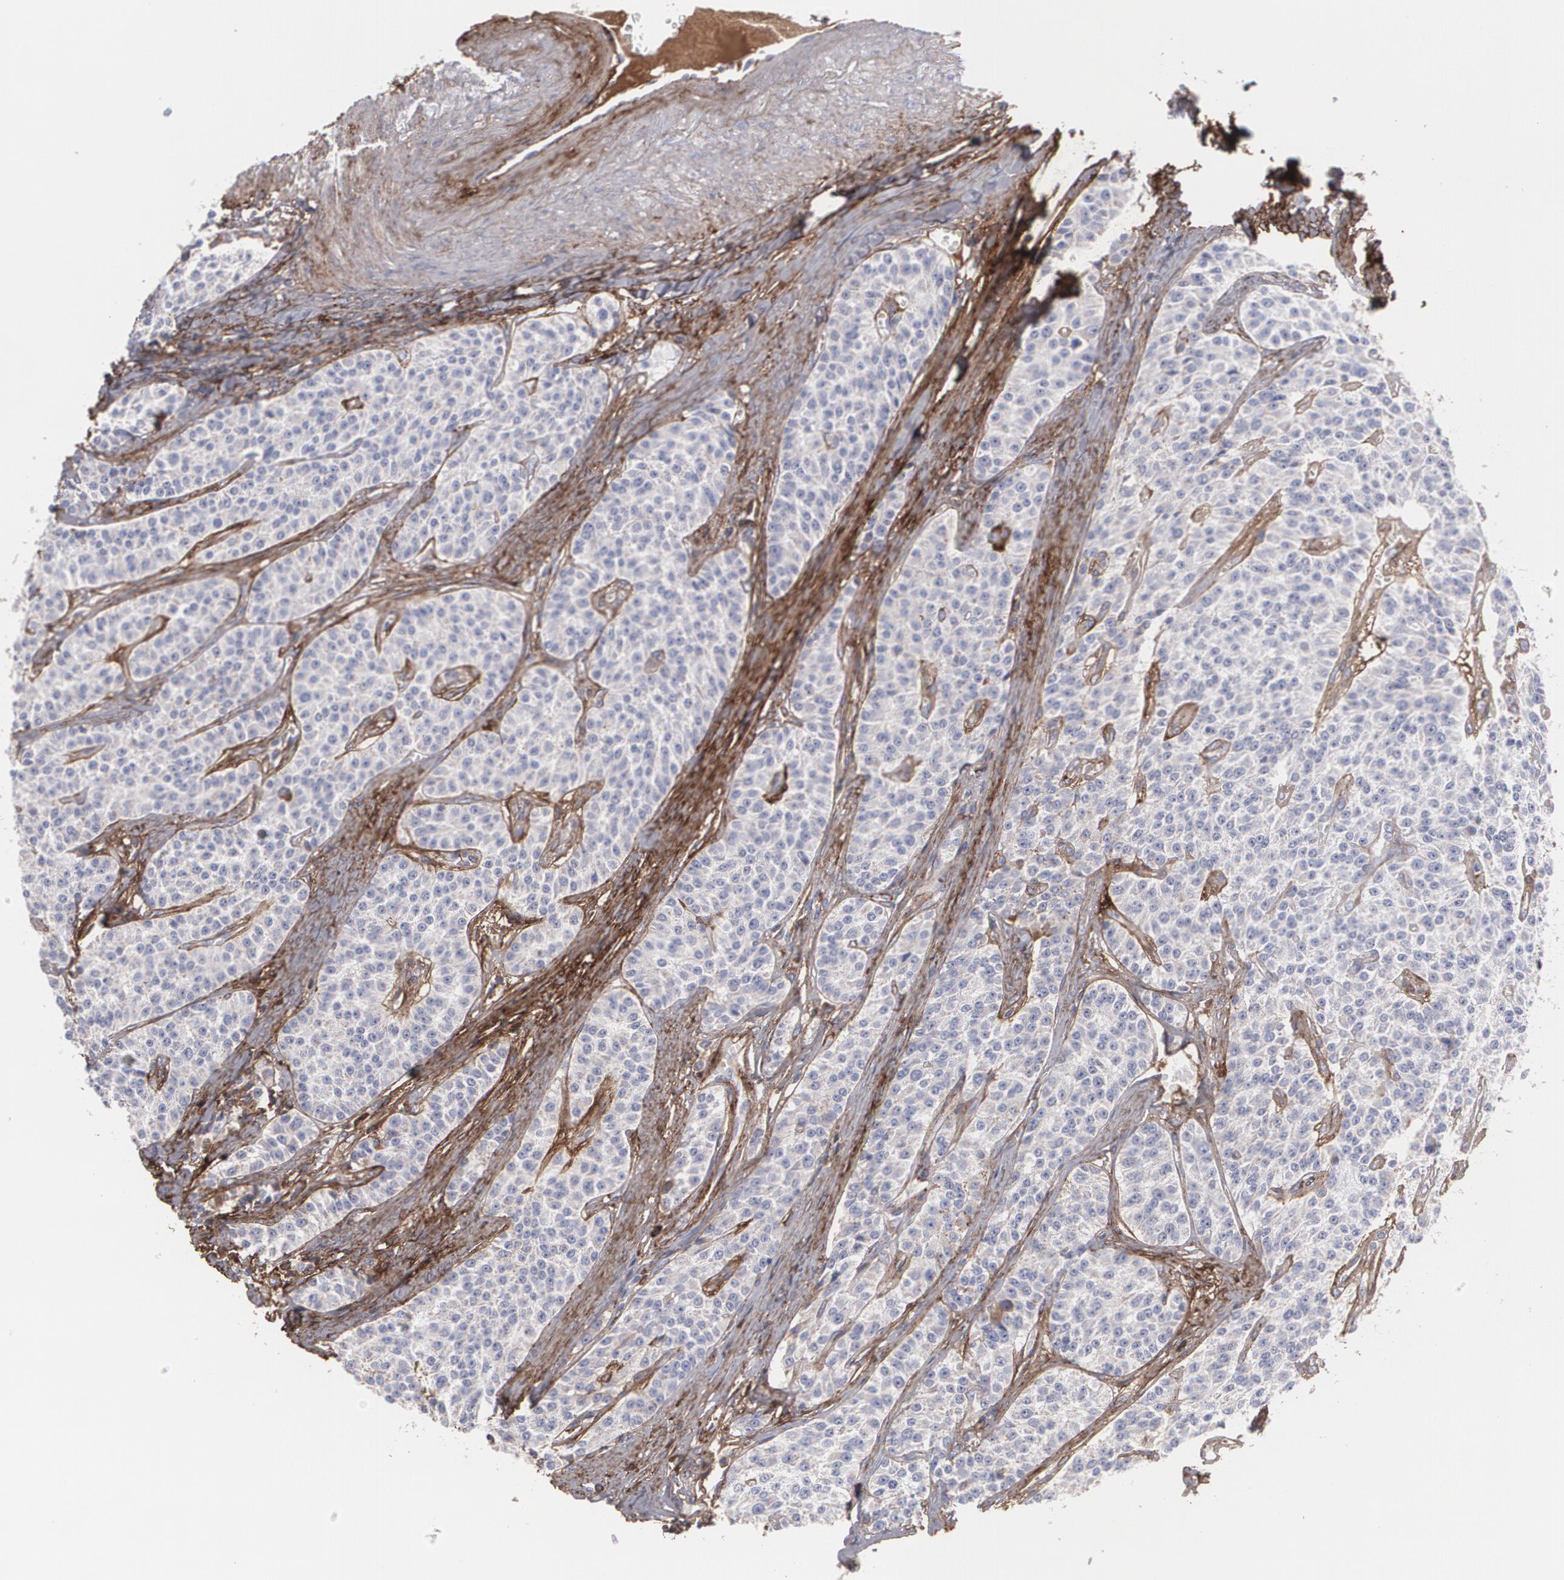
{"staining": {"intensity": "negative", "quantity": "none", "location": "none"}, "tissue": "carcinoid", "cell_type": "Tumor cells", "image_type": "cancer", "snomed": [{"axis": "morphology", "description": "Carcinoid, malignant, NOS"}, {"axis": "topography", "description": "Stomach"}], "caption": "Carcinoid (malignant) was stained to show a protein in brown. There is no significant staining in tumor cells. (Stains: DAB (3,3'-diaminobenzidine) immunohistochemistry with hematoxylin counter stain, Microscopy: brightfield microscopy at high magnification).", "gene": "FBLN1", "patient": {"sex": "female", "age": 76}}